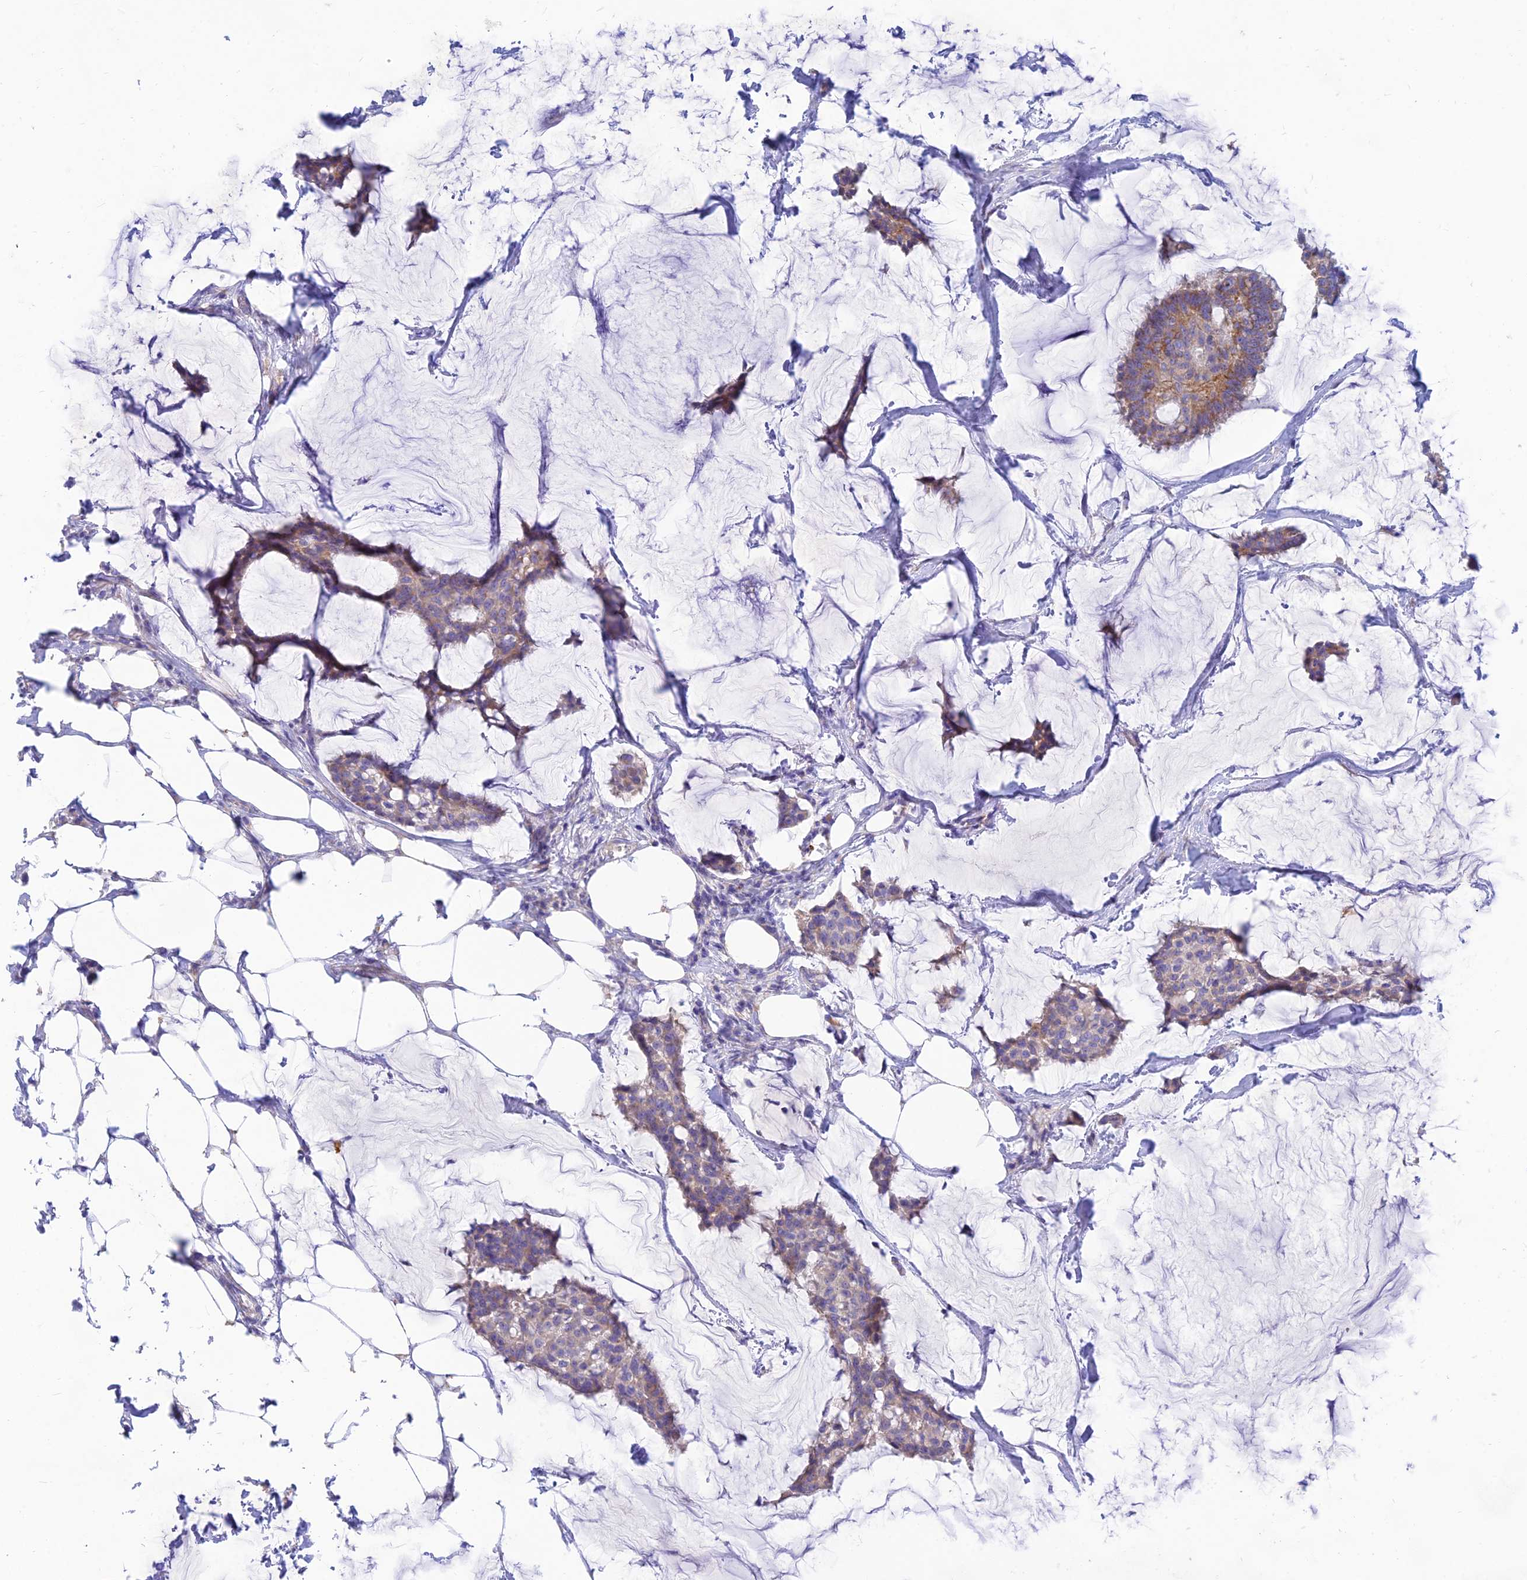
{"staining": {"intensity": "moderate", "quantity": "<25%", "location": "cytoplasmic/membranous"}, "tissue": "breast cancer", "cell_type": "Tumor cells", "image_type": "cancer", "snomed": [{"axis": "morphology", "description": "Duct carcinoma"}, {"axis": "topography", "description": "Breast"}], "caption": "Breast infiltrating ductal carcinoma stained with DAB immunohistochemistry (IHC) reveals low levels of moderate cytoplasmic/membranous positivity in approximately <25% of tumor cells.", "gene": "TMEM30B", "patient": {"sex": "female", "age": 93}}